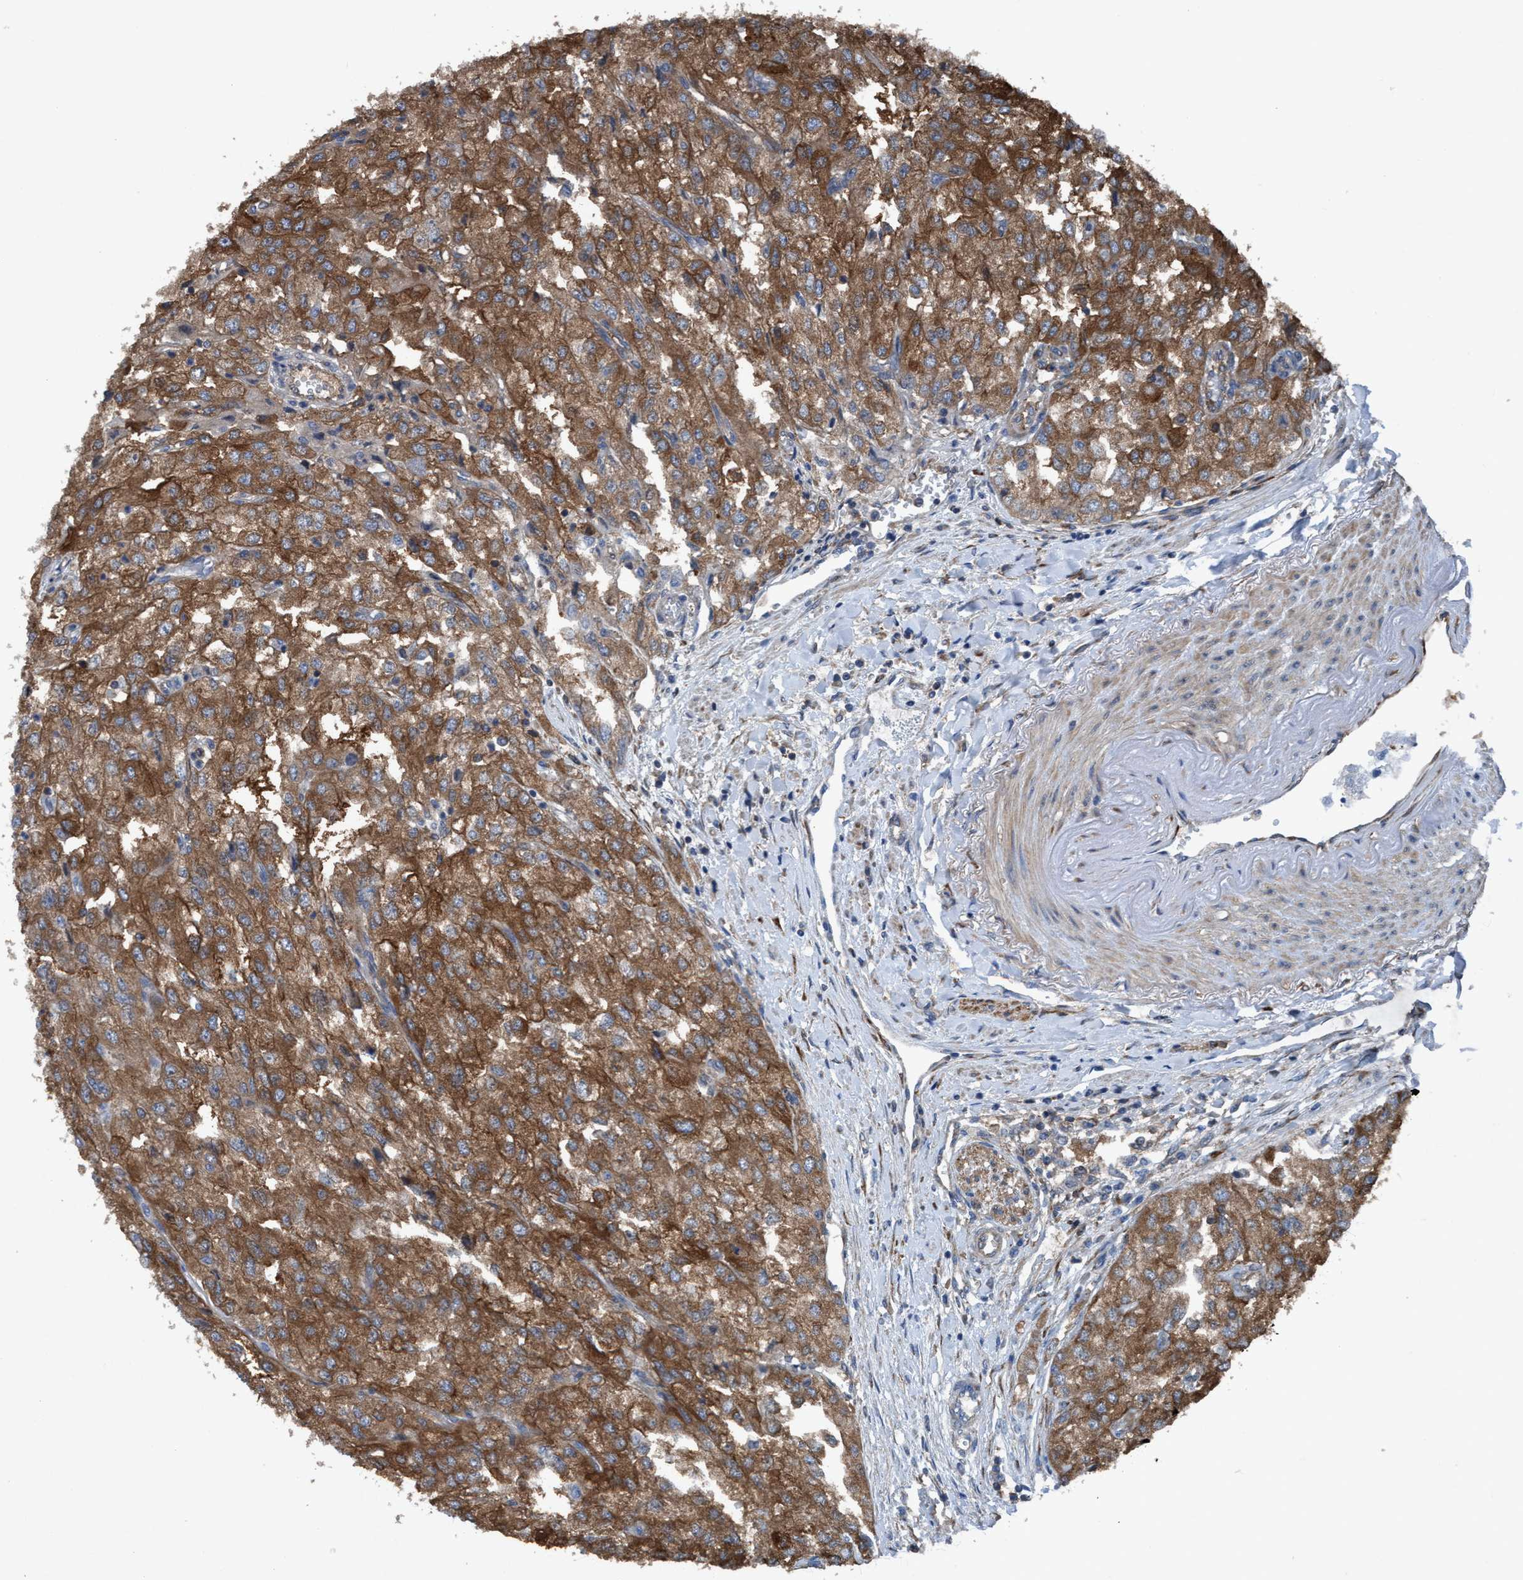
{"staining": {"intensity": "moderate", "quantity": ">75%", "location": "cytoplasmic/membranous"}, "tissue": "renal cancer", "cell_type": "Tumor cells", "image_type": "cancer", "snomed": [{"axis": "morphology", "description": "Adenocarcinoma, NOS"}, {"axis": "topography", "description": "Kidney"}], "caption": "Immunohistochemistry histopathology image of human renal cancer stained for a protein (brown), which demonstrates medium levels of moderate cytoplasmic/membranous expression in approximately >75% of tumor cells.", "gene": "NMT1", "patient": {"sex": "female", "age": 54}}